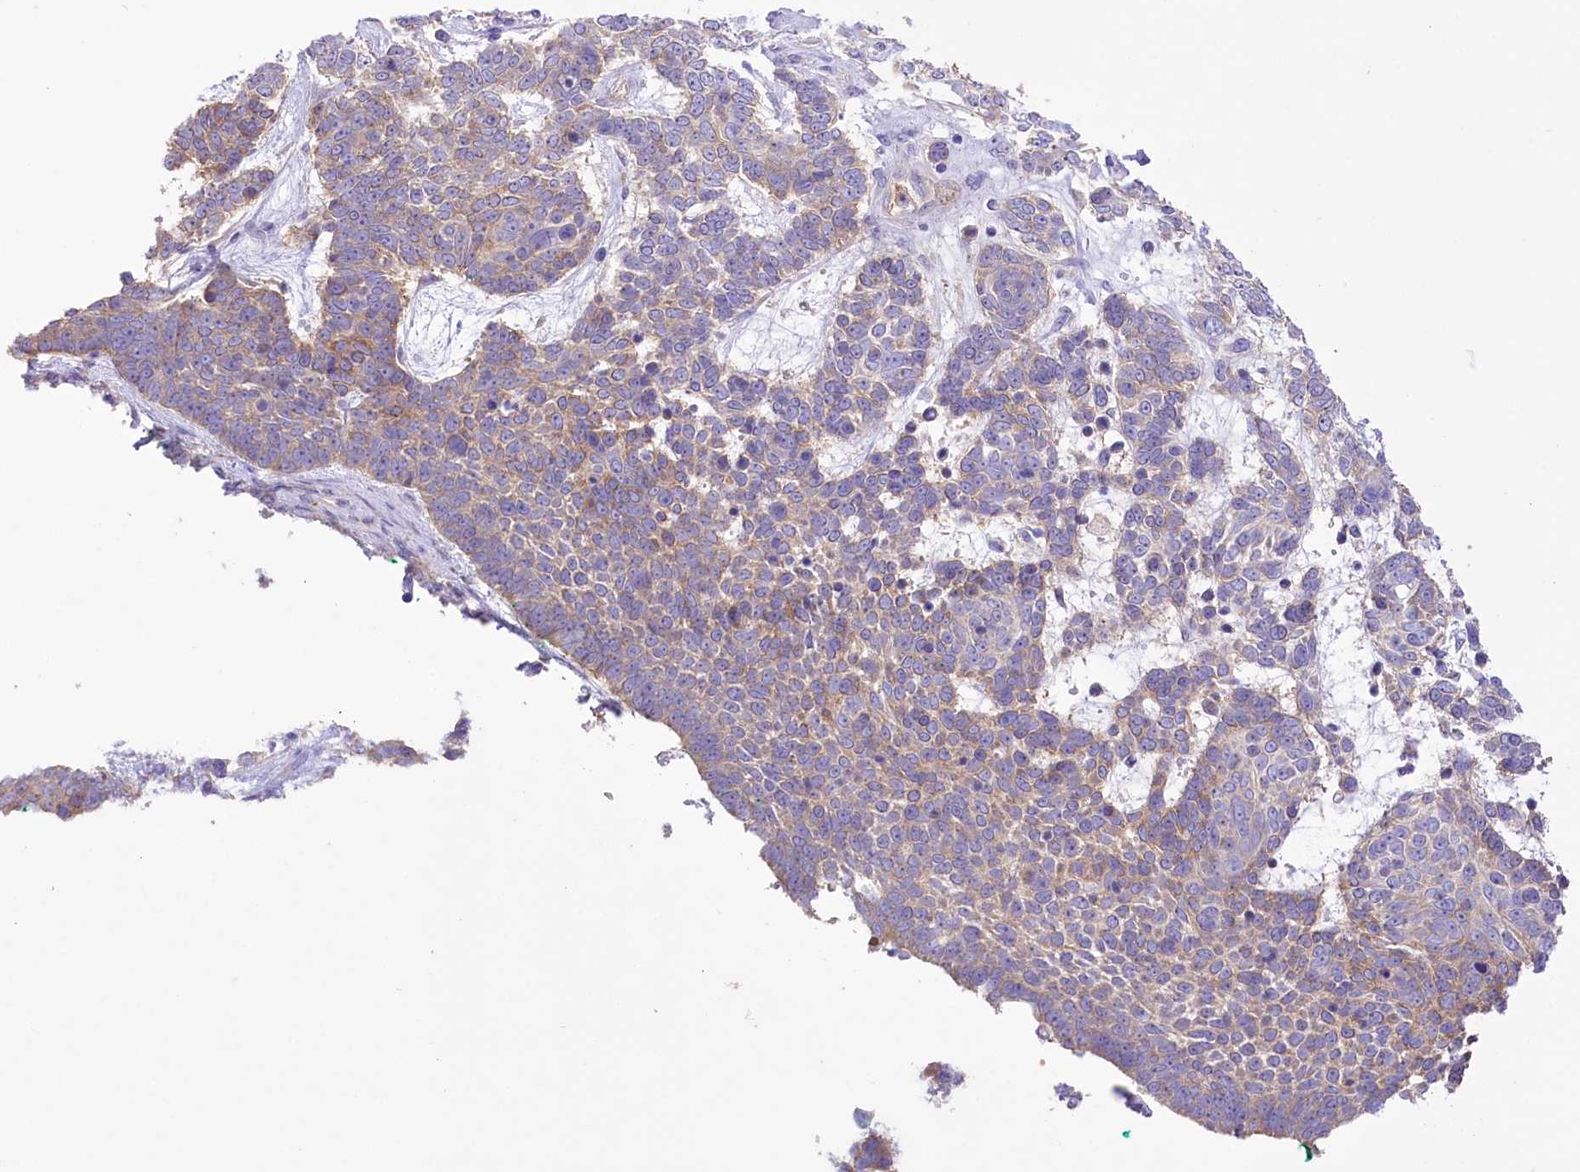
{"staining": {"intensity": "weak", "quantity": "25%-75%", "location": "cytoplasmic/membranous"}, "tissue": "skin cancer", "cell_type": "Tumor cells", "image_type": "cancer", "snomed": [{"axis": "morphology", "description": "Basal cell carcinoma"}, {"axis": "topography", "description": "Skin"}], "caption": "A low amount of weak cytoplasmic/membranous expression is identified in about 25%-75% of tumor cells in basal cell carcinoma (skin) tissue.", "gene": "PRSS53", "patient": {"sex": "female", "age": 81}}